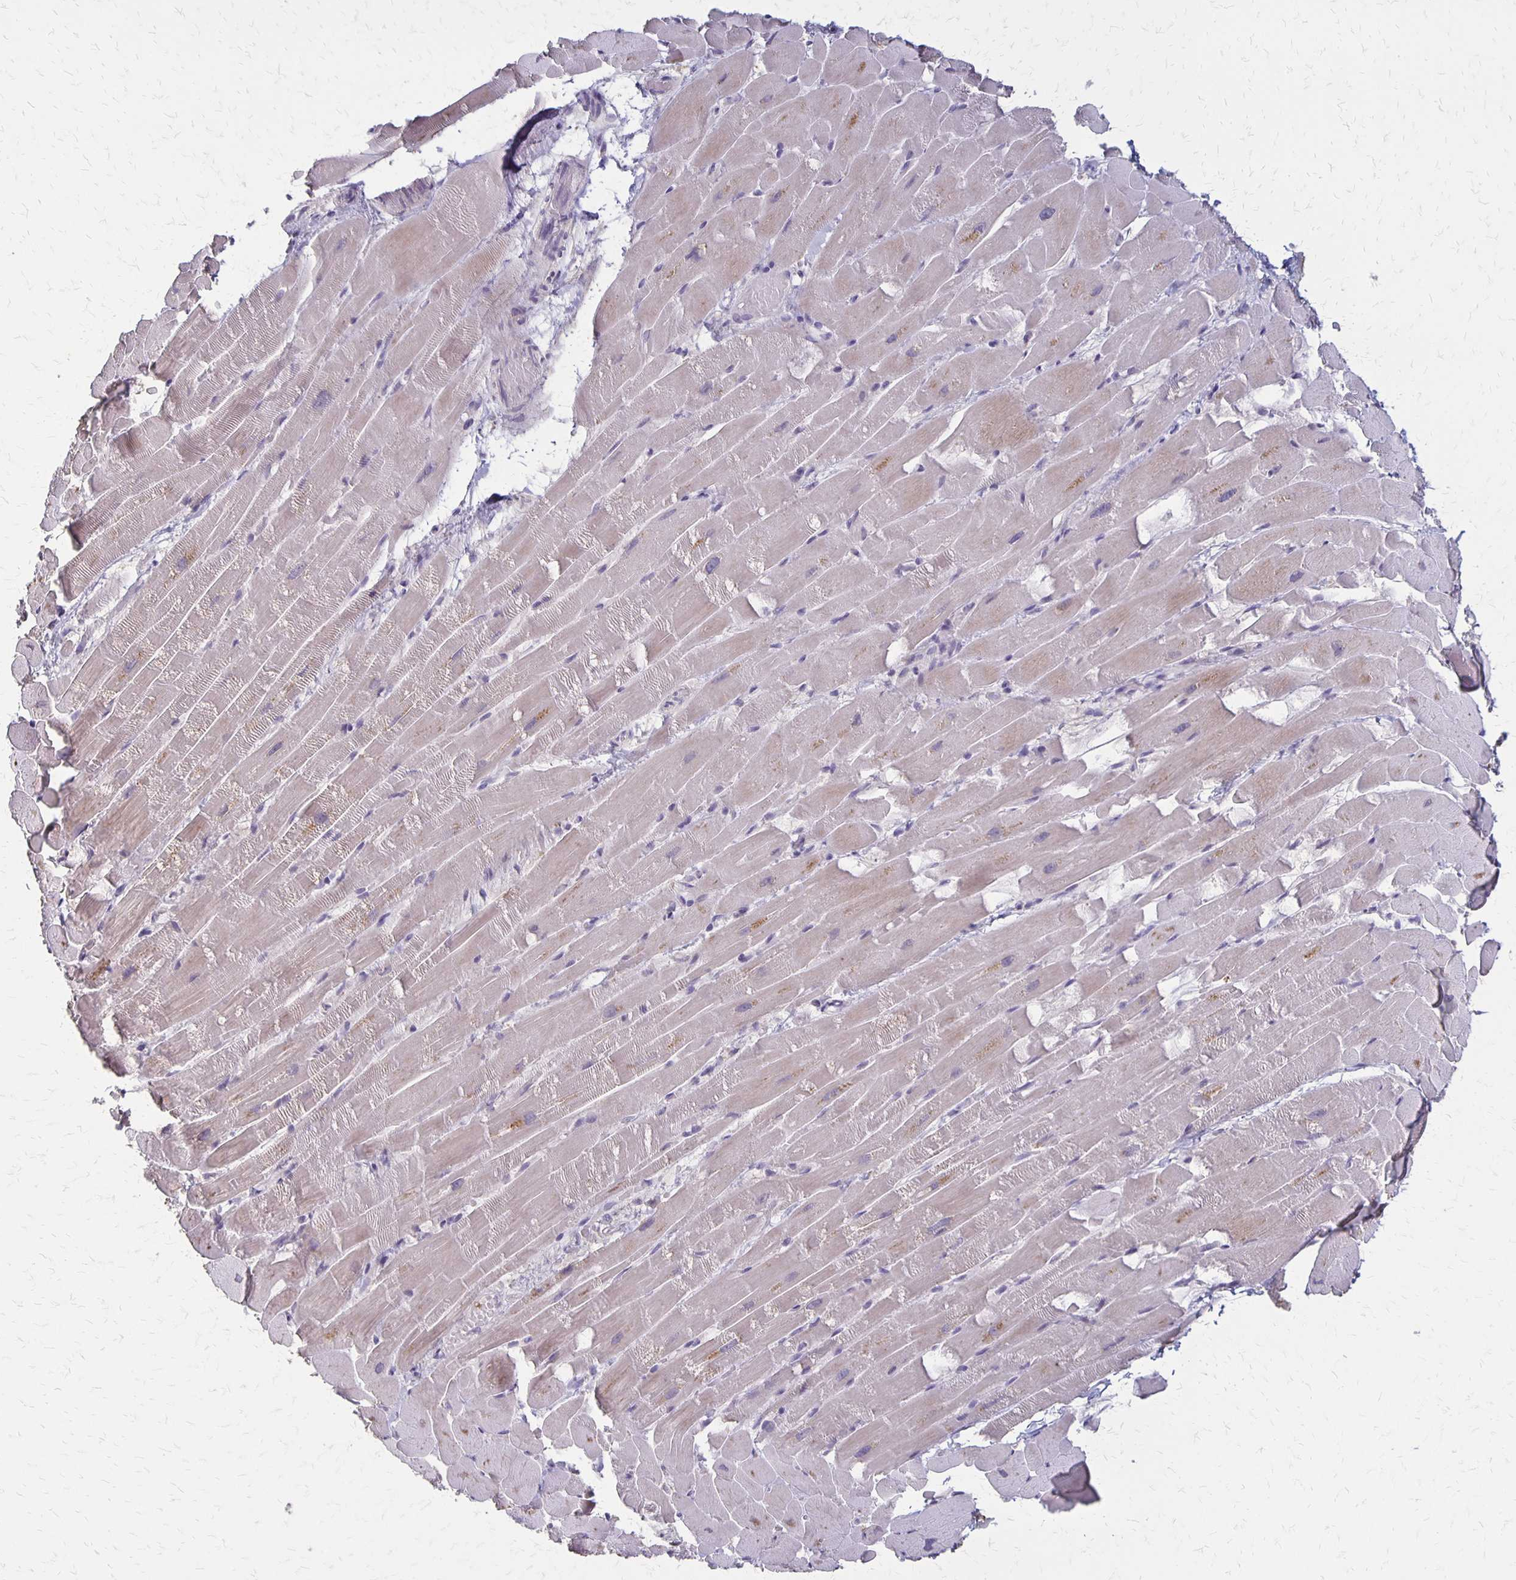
{"staining": {"intensity": "moderate", "quantity": "<25%", "location": "cytoplasmic/membranous"}, "tissue": "heart muscle", "cell_type": "Cardiomyocytes", "image_type": "normal", "snomed": [{"axis": "morphology", "description": "Normal tissue, NOS"}, {"axis": "topography", "description": "Heart"}], "caption": "Cardiomyocytes demonstrate moderate cytoplasmic/membranous positivity in approximately <25% of cells in unremarkable heart muscle. (brown staining indicates protein expression, while blue staining denotes nuclei).", "gene": "SEPTIN5", "patient": {"sex": "male", "age": 37}}